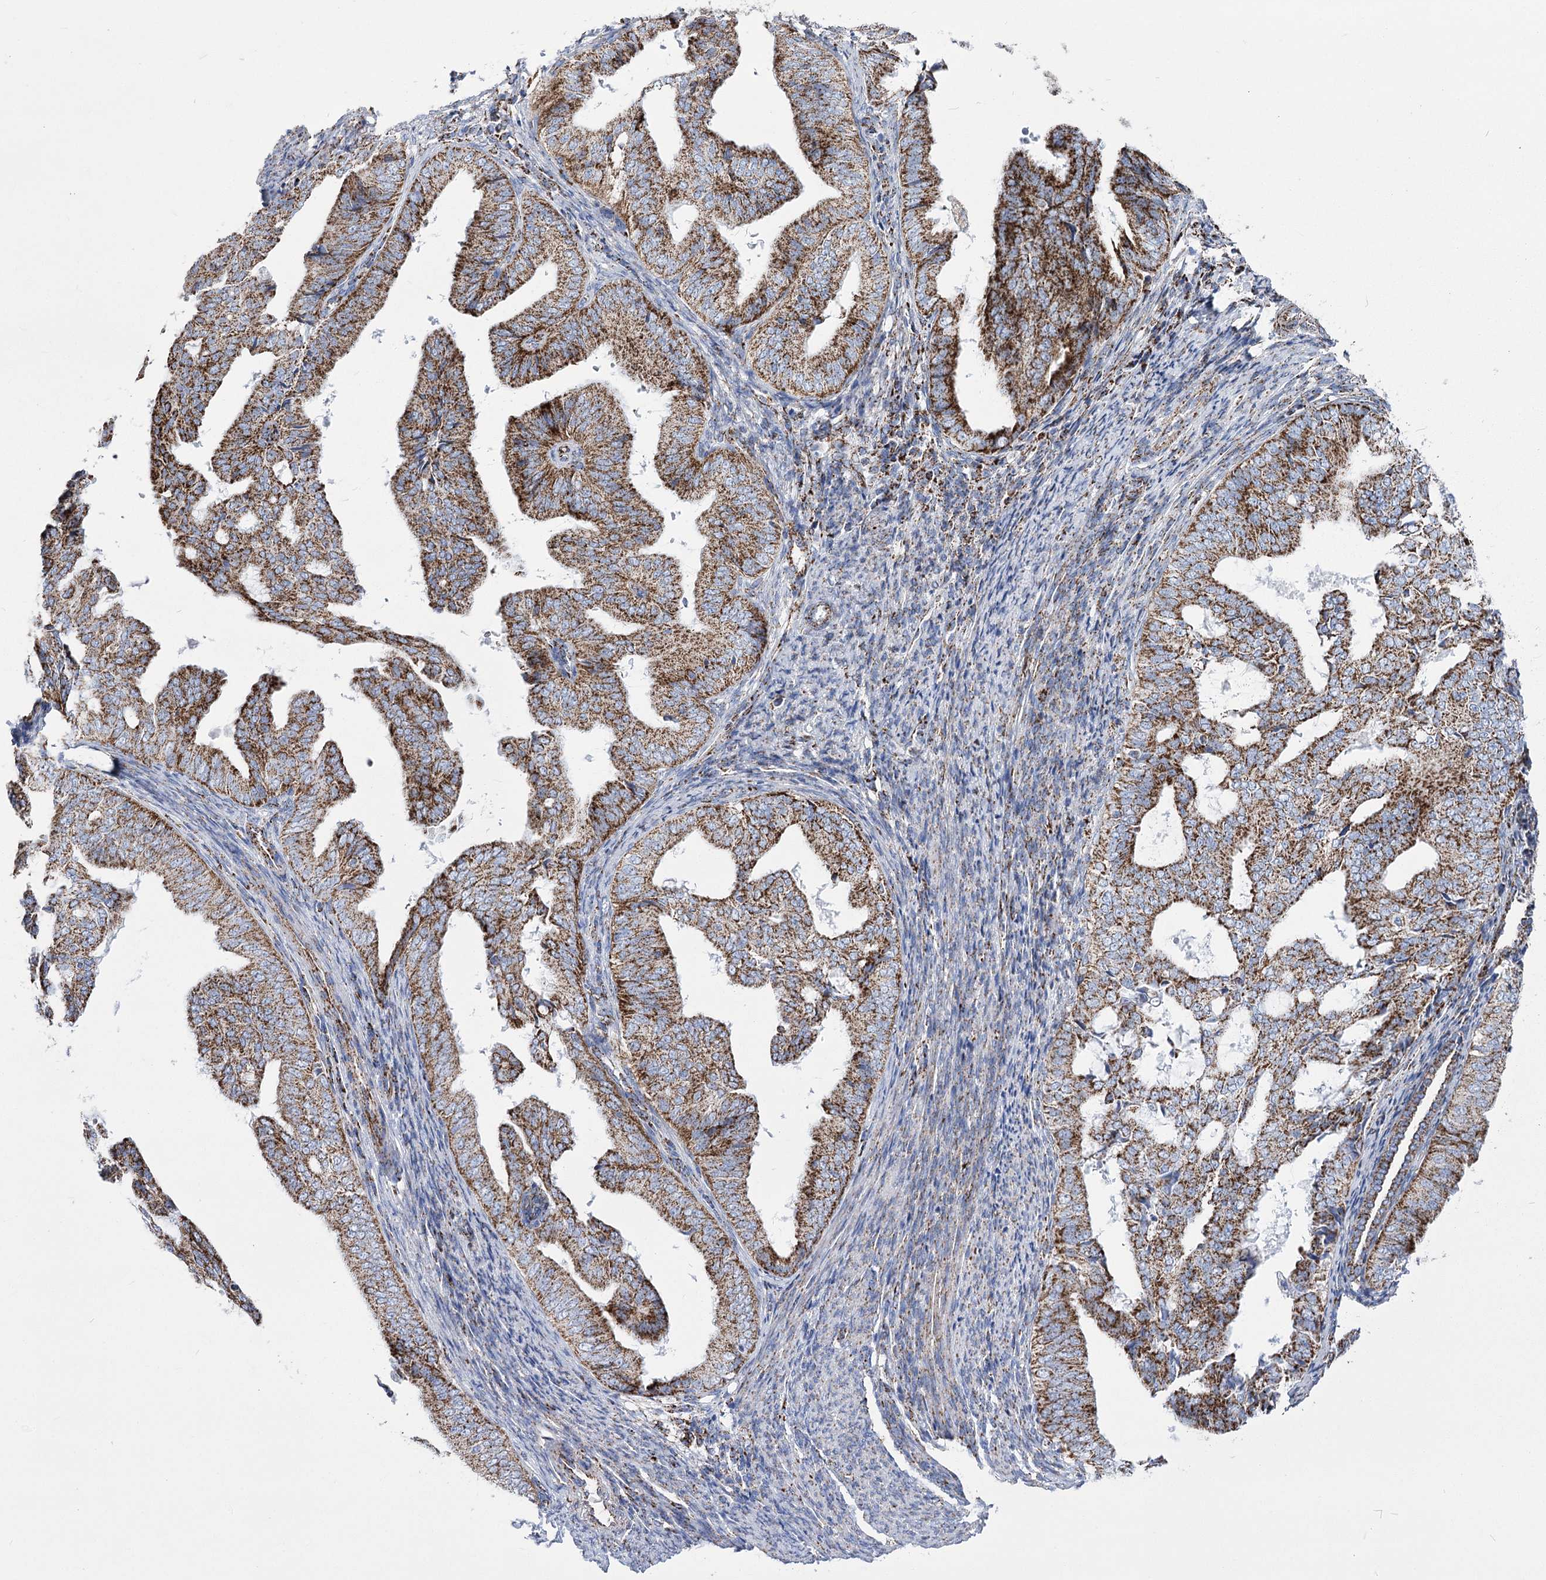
{"staining": {"intensity": "strong", "quantity": ">75%", "location": "cytoplasmic/membranous"}, "tissue": "endometrial cancer", "cell_type": "Tumor cells", "image_type": "cancer", "snomed": [{"axis": "morphology", "description": "Adenocarcinoma, NOS"}, {"axis": "topography", "description": "Endometrium"}], "caption": "IHC image of neoplastic tissue: human endometrial cancer (adenocarcinoma) stained using immunohistochemistry (IHC) reveals high levels of strong protein expression localized specifically in the cytoplasmic/membranous of tumor cells, appearing as a cytoplasmic/membranous brown color.", "gene": "PDHB", "patient": {"sex": "female", "age": 58}}